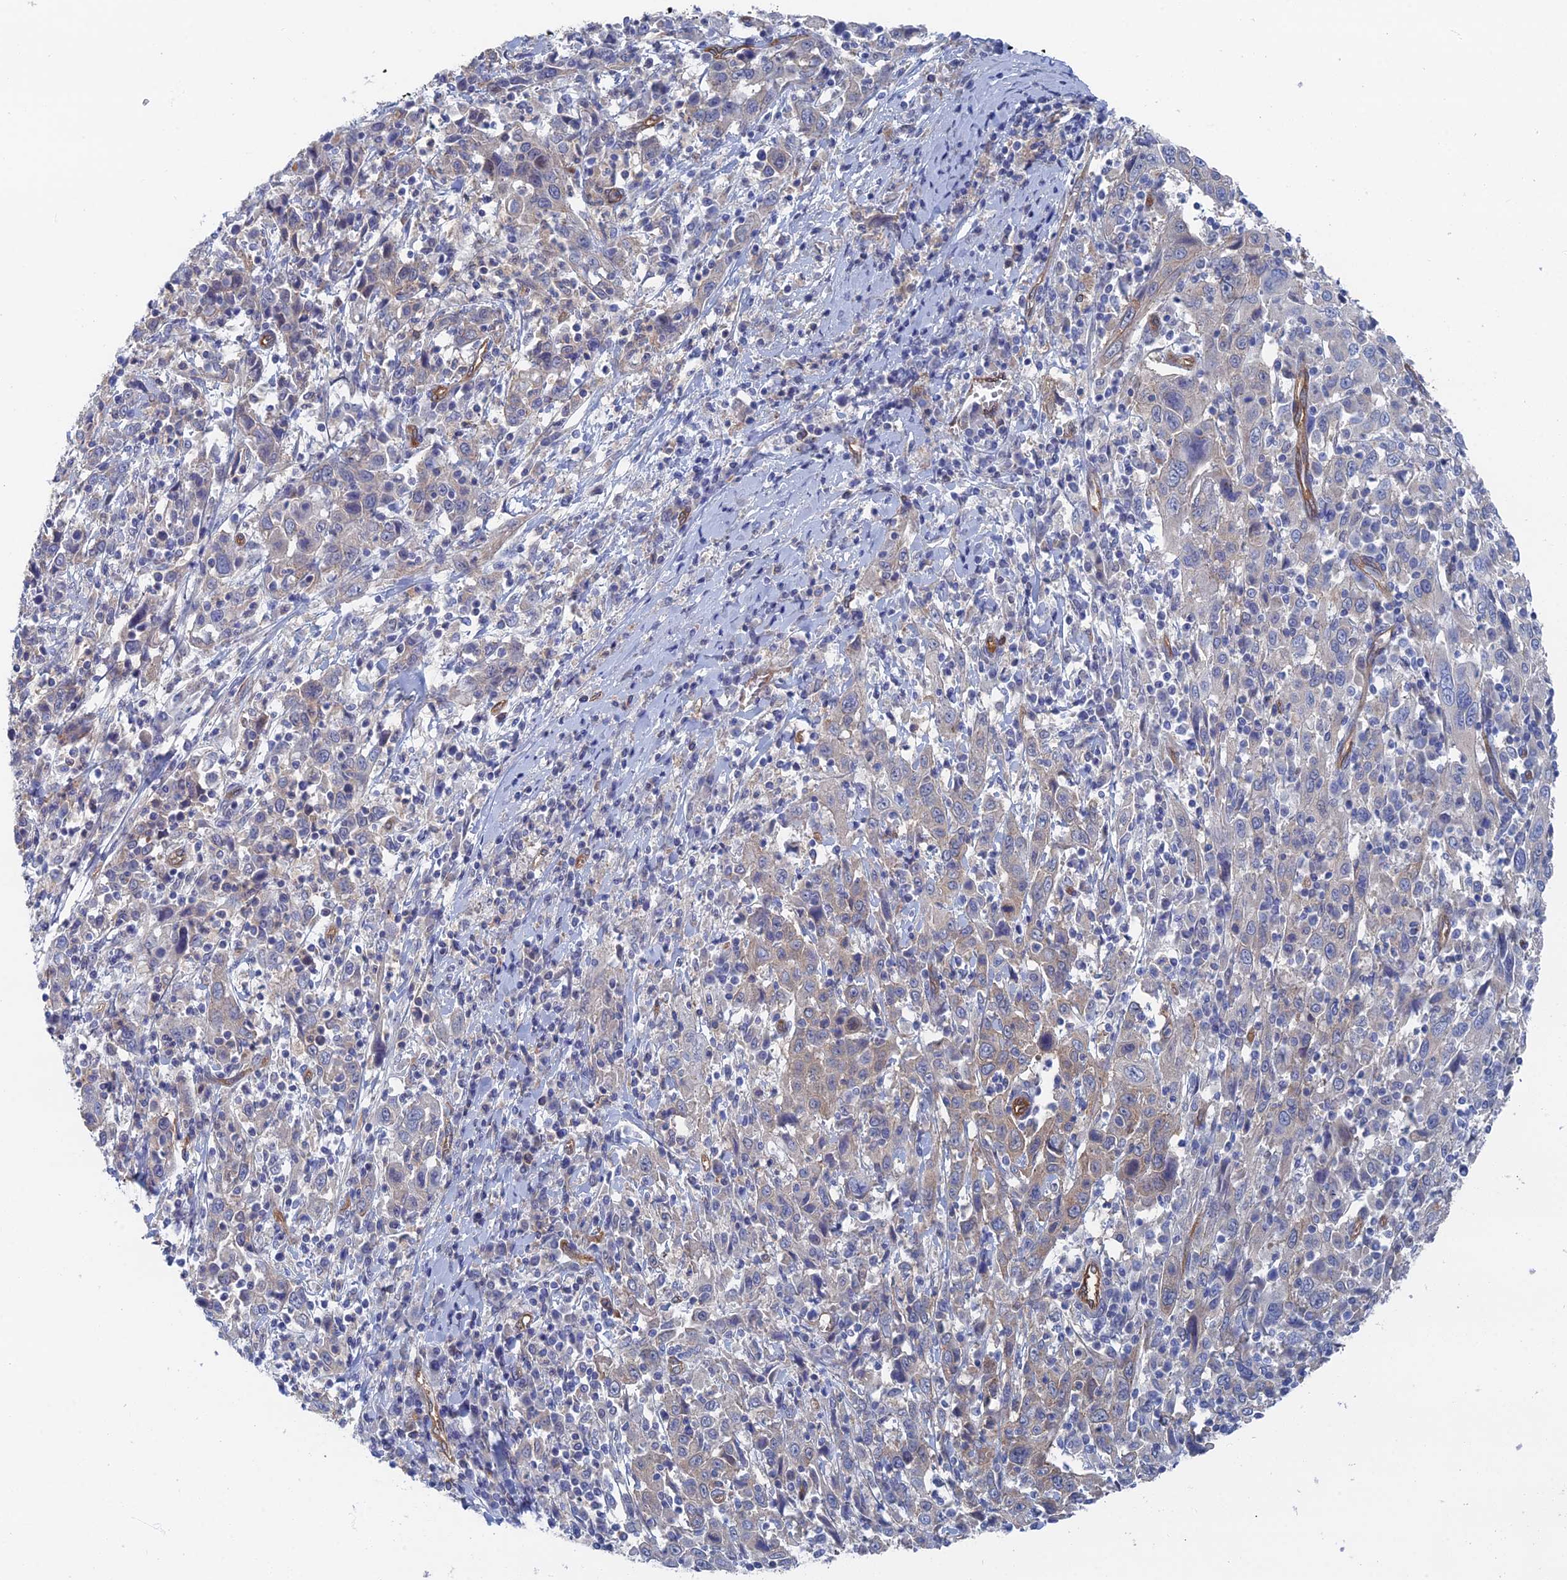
{"staining": {"intensity": "weak", "quantity": "<25%", "location": "cytoplasmic/membranous"}, "tissue": "cervical cancer", "cell_type": "Tumor cells", "image_type": "cancer", "snomed": [{"axis": "morphology", "description": "Squamous cell carcinoma, NOS"}, {"axis": "topography", "description": "Cervix"}], "caption": "IHC of human cervical cancer displays no staining in tumor cells.", "gene": "ARAP3", "patient": {"sex": "female", "age": 46}}